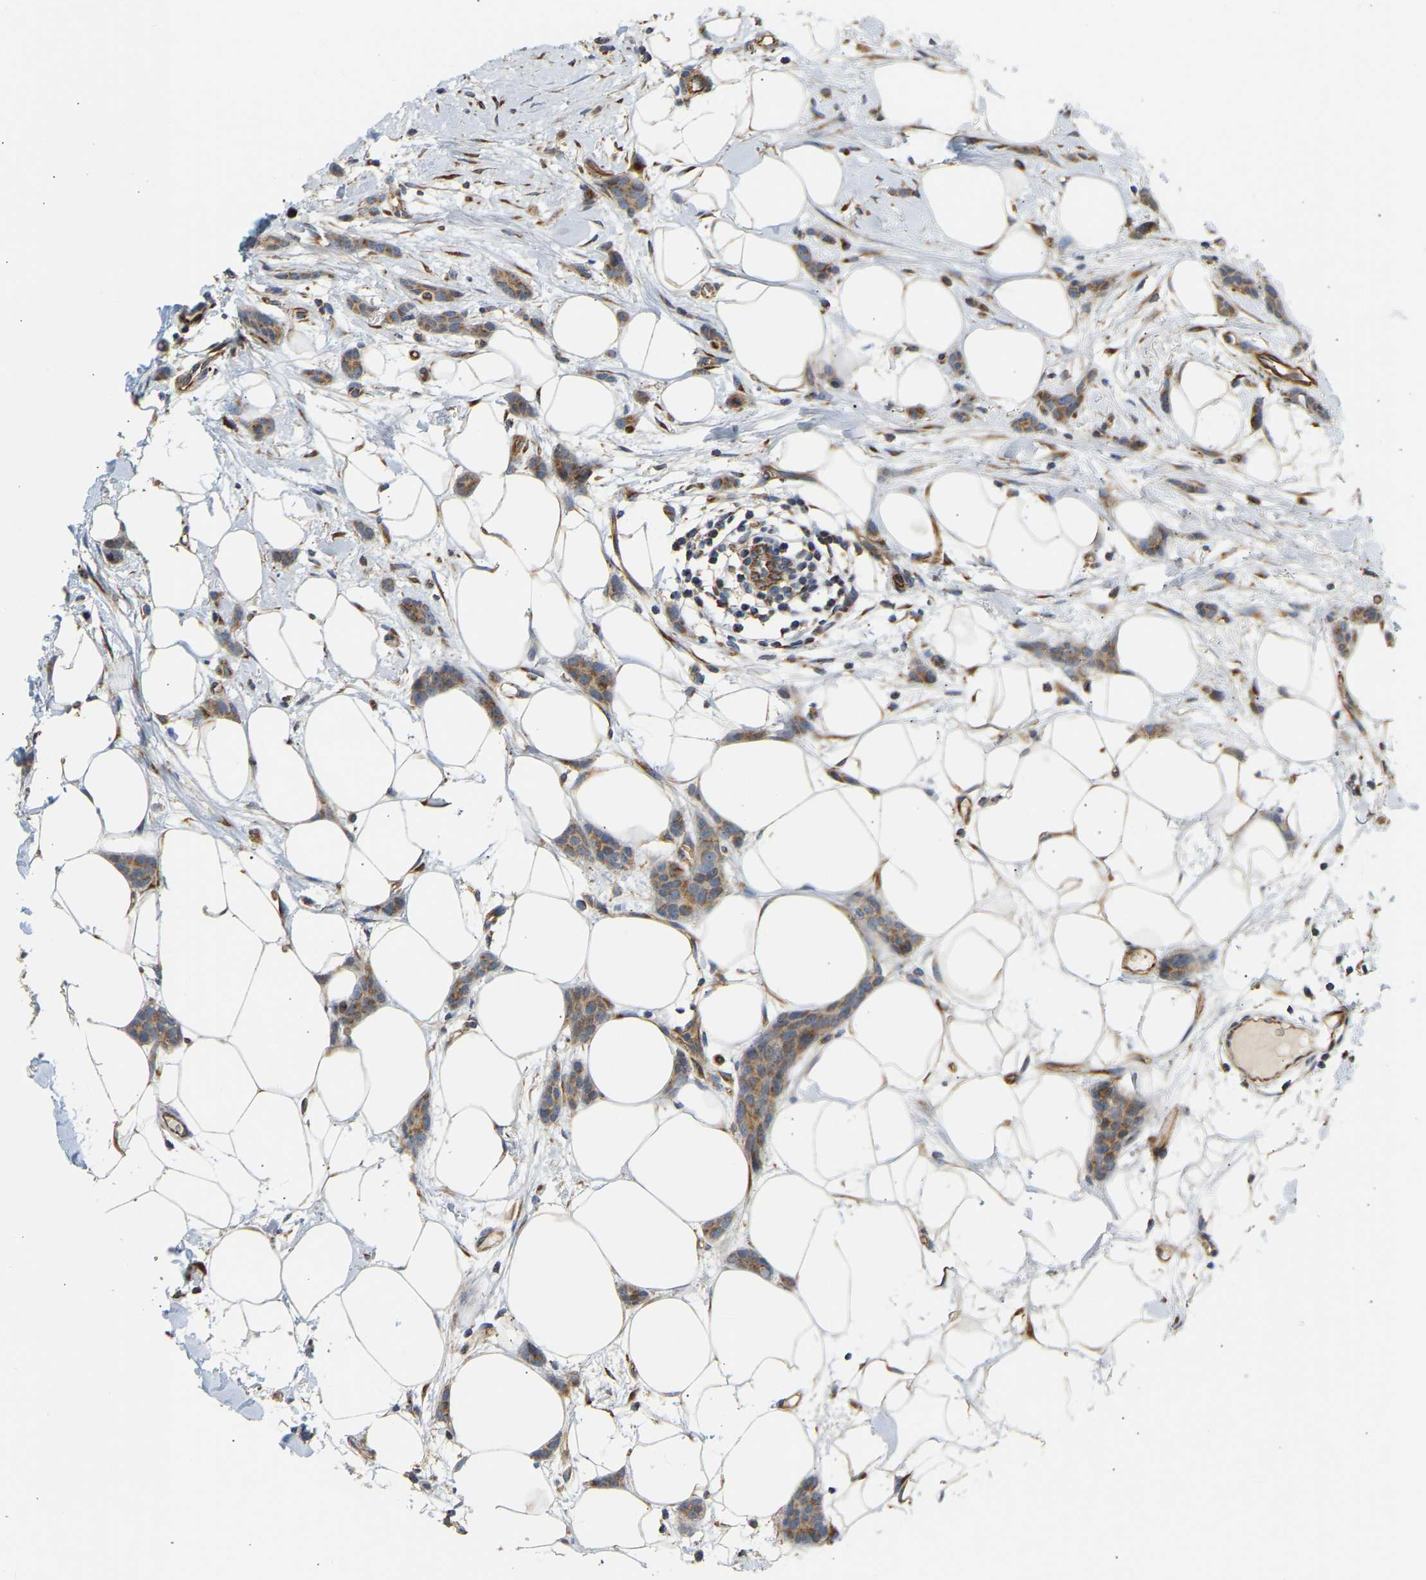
{"staining": {"intensity": "moderate", "quantity": ">75%", "location": "cytoplasmic/membranous"}, "tissue": "breast cancer", "cell_type": "Tumor cells", "image_type": "cancer", "snomed": [{"axis": "morphology", "description": "Lobular carcinoma"}, {"axis": "topography", "description": "Skin"}, {"axis": "topography", "description": "Breast"}], "caption": "The immunohistochemical stain shows moderate cytoplasmic/membranous staining in tumor cells of breast cancer (lobular carcinoma) tissue.", "gene": "YIPF2", "patient": {"sex": "female", "age": 46}}